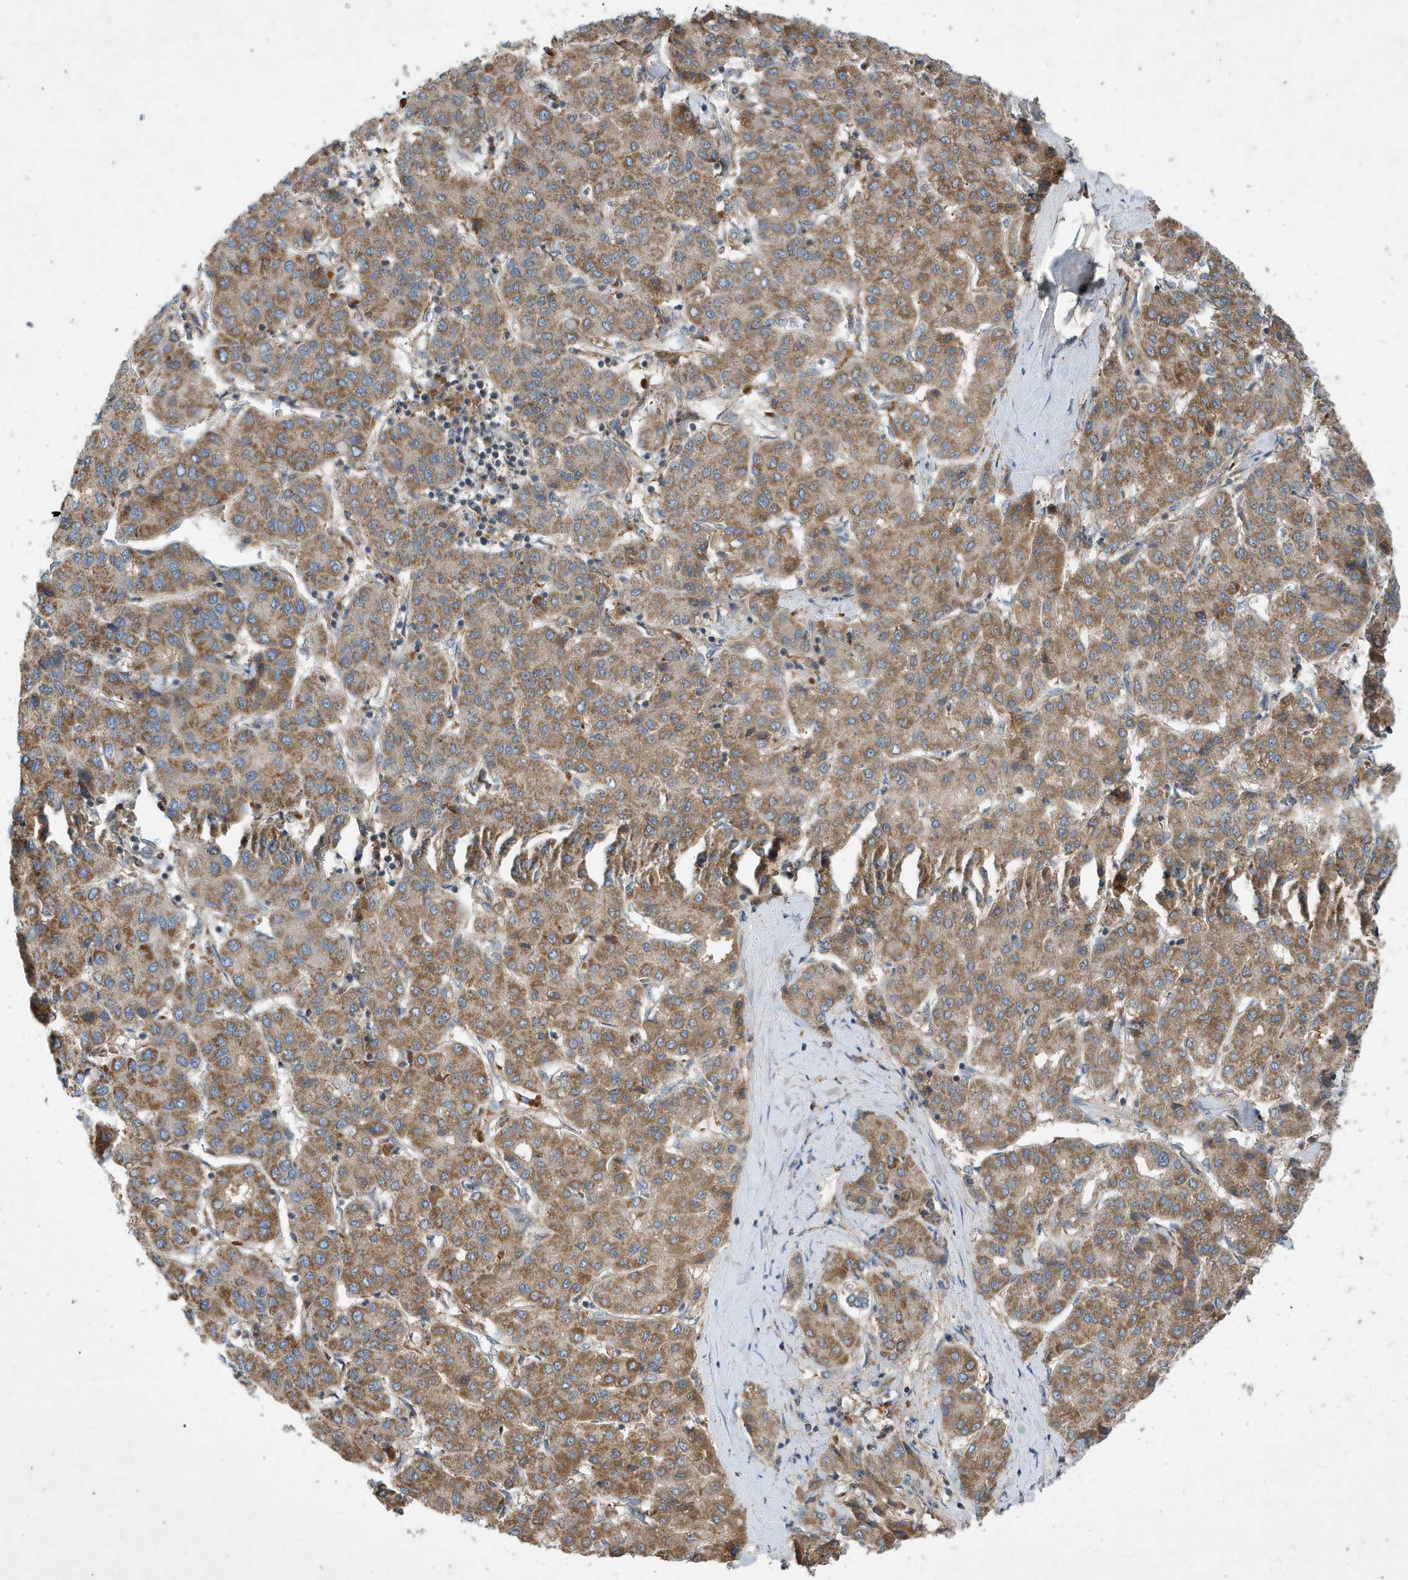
{"staining": {"intensity": "moderate", "quantity": ">75%", "location": "cytoplasmic/membranous"}, "tissue": "liver cancer", "cell_type": "Tumor cells", "image_type": "cancer", "snomed": [{"axis": "morphology", "description": "Carcinoma, Hepatocellular, NOS"}, {"axis": "topography", "description": "Liver"}], "caption": "Moderate cytoplasmic/membranous positivity is appreciated in approximately >75% of tumor cells in liver cancer.", "gene": "STK19", "patient": {"sex": "male", "age": 65}}